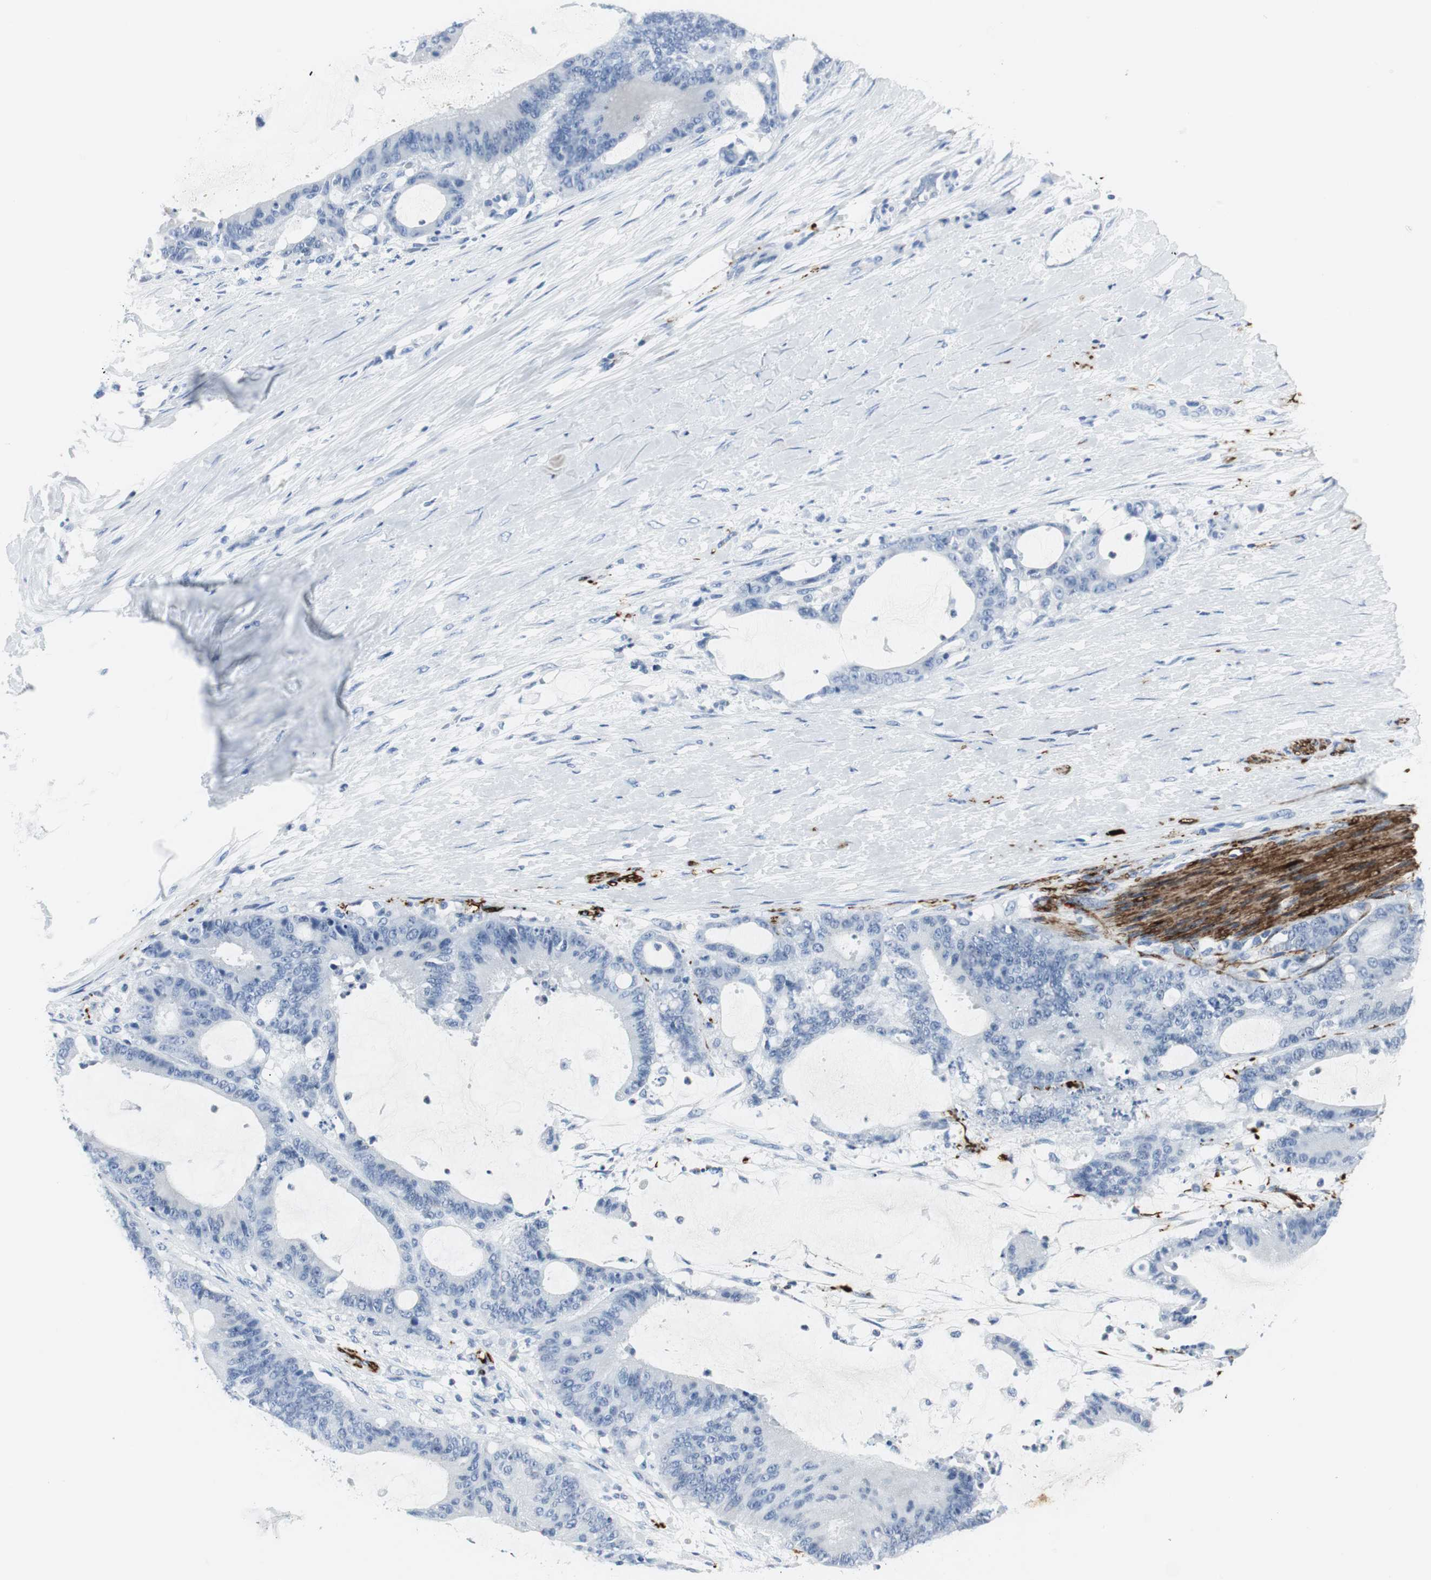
{"staining": {"intensity": "negative", "quantity": "none", "location": "none"}, "tissue": "liver cancer", "cell_type": "Tumor cells", "image_type": "cancer", "snomed": [{"axis": "morphology", "description": "Cholangiocarcinoma"}, {"axis": "topography", "description": "Liver"}], "caption": "This is a micrograph of IHC staining of liver cancer, which shows no expression in tumor cells. Brightfield microscopy of immunohistochemistry stained with DAB (brown) and hematoxylin (blue), captured at high magnification.", "gene": "GAP43", "patient": {"sex": "female", "age": 73}}